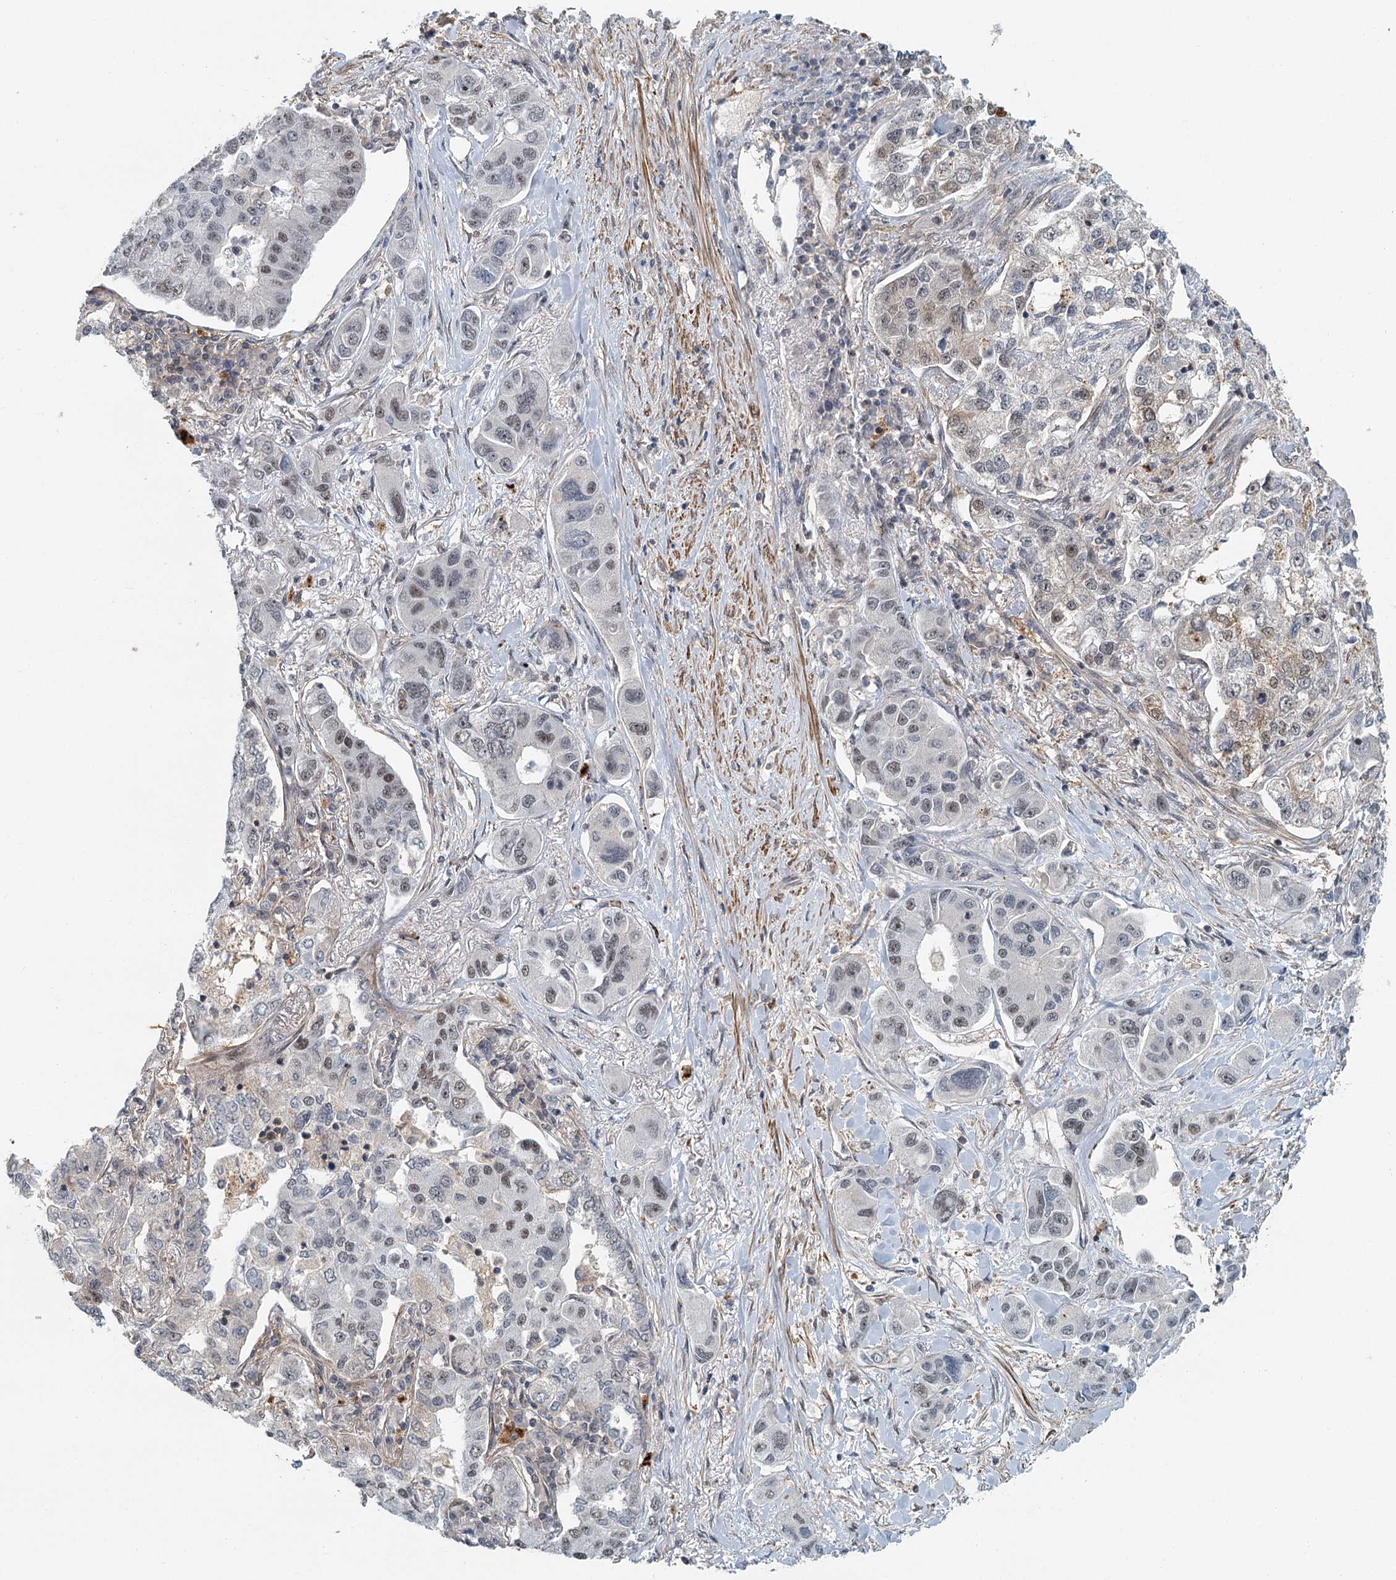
{"staining": {"intensity": "moderate", "quantity": "<25%", "location": "nuclear"}, "tissue": "lung cancer", "cell_type": "Tumor cells", "image_type": "cancer", "snomed": [{"axis": "morphology", "description": "Adenocarcinoma, NOS"}, {"axis": "topography", "description": "Lung"}], "caption": "Protein staining shows moderate nuclear positivity in approximately <25% of tumor cells in adenocarcinoma (lung).", "gene": "TAS2R42", "patient": {"sex": "male", "age": 49}}